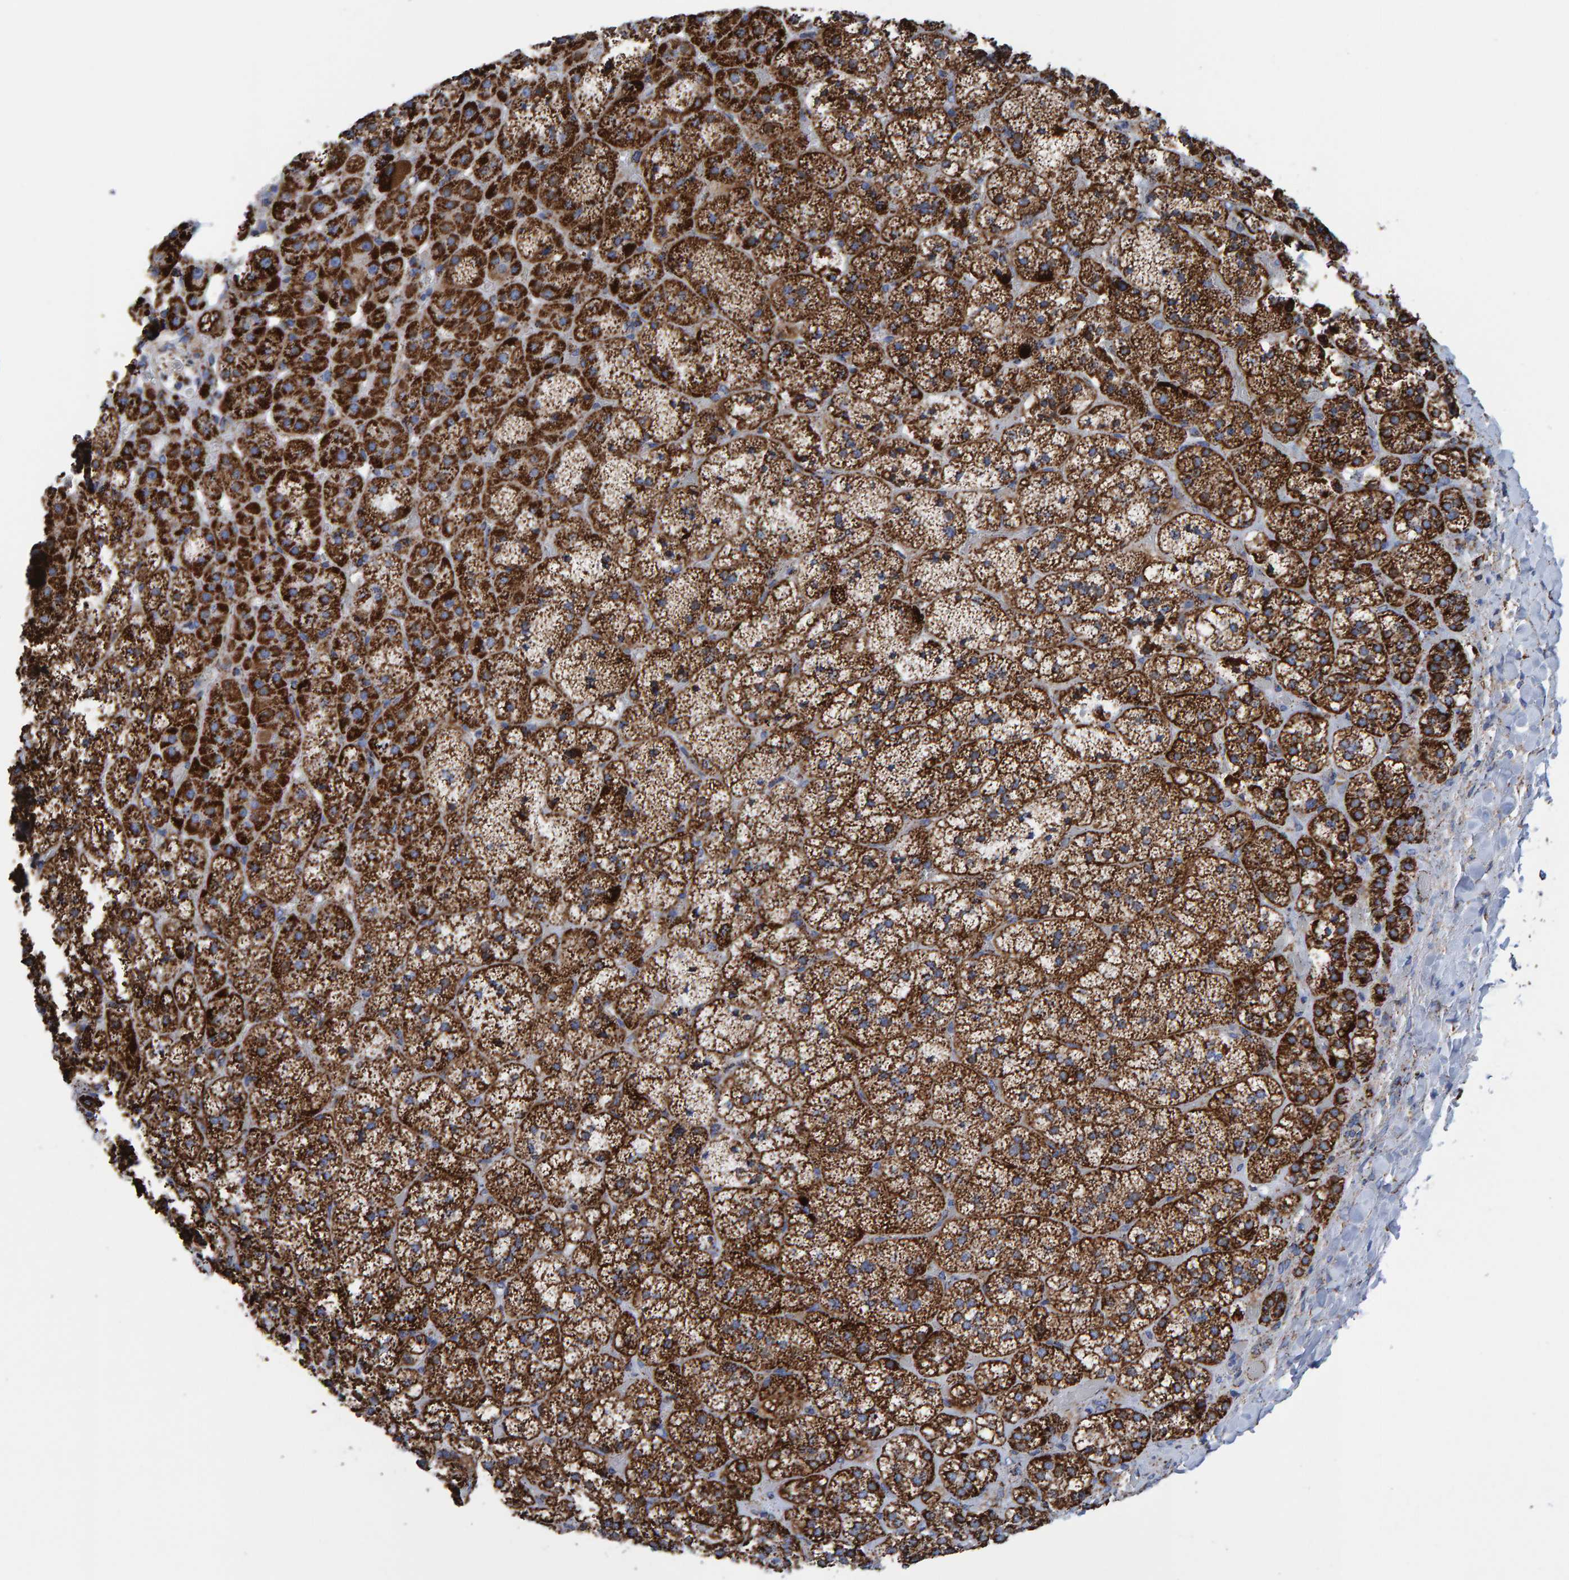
{"staining": {"intensity": "strong", "quantity": ">75%", "location": "cytoplasmic/membranous"}, "tissue": "adrenal gland", "cell_type": "Glandular cells", "image_type": "normal", "snomed": [{"axis": "morphology", "description": "Normal tissue, NOS"}, {"axis": "topography", "description": "Adrenal gland"}], "caption": "Immunohistochemical staining of benign adrenal gland displays high levels of strong cytoplasmic/membranous staining in about >75% of glandular cells.", "gene": "ENSG00000262660", "patient": {"sex": "female", "age": 44}}